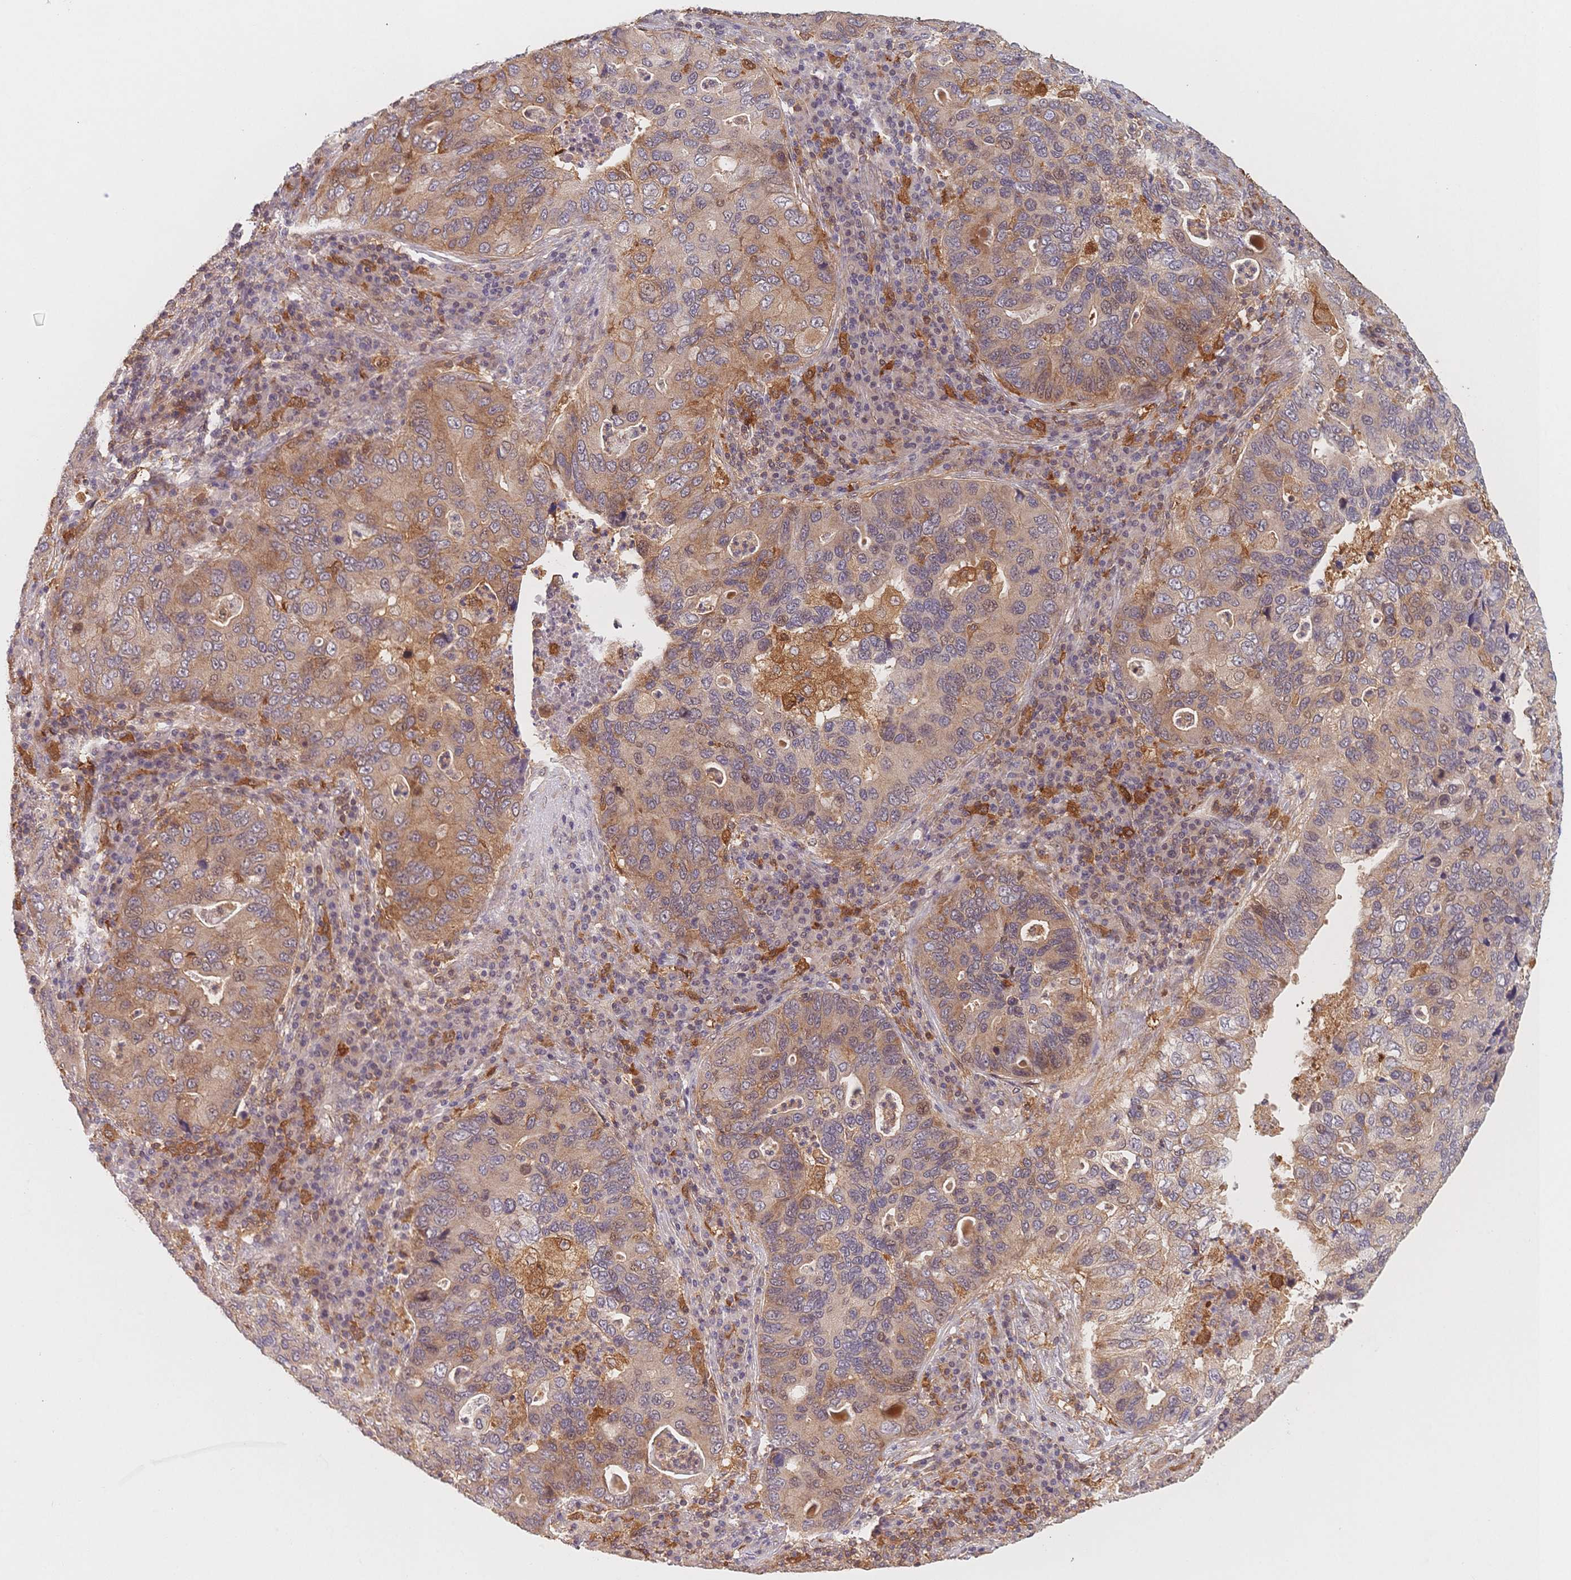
{"staining": {"intensity": "weak", "quantity": "25%-75%", "location": "cytoplasmic/membranous"}, "tissue": "lung cancer", "cell_type": "Tumor cells", "image_type": "cancer", "snomed": [{"axis": "morphology", "description": "Adenocarcinoma, NOS"}, {"axis": "morphology", "description": "Adenocarcinoma, metastatic, NOS"}, {"axis": "topography", "description": "Lymph node"}, {"axis": "topography", "description": "Lung"}], "caption": "Lung cancer stained with DAB (3,3'-diaminobenzidine) immunohistochemistry shows low levels of weak cytoplasmic/membranous expression in about 25%-75% of tumor cells. The staining was performed using DAB (3,3'-diaminobenzidine) to visualize the protein expression in brown, while the nuclei were stained in blue with hematoxylin (Magnification: 20x).", "gene": "C12orf75", "patient": {"sex": "female", "age": 54}}